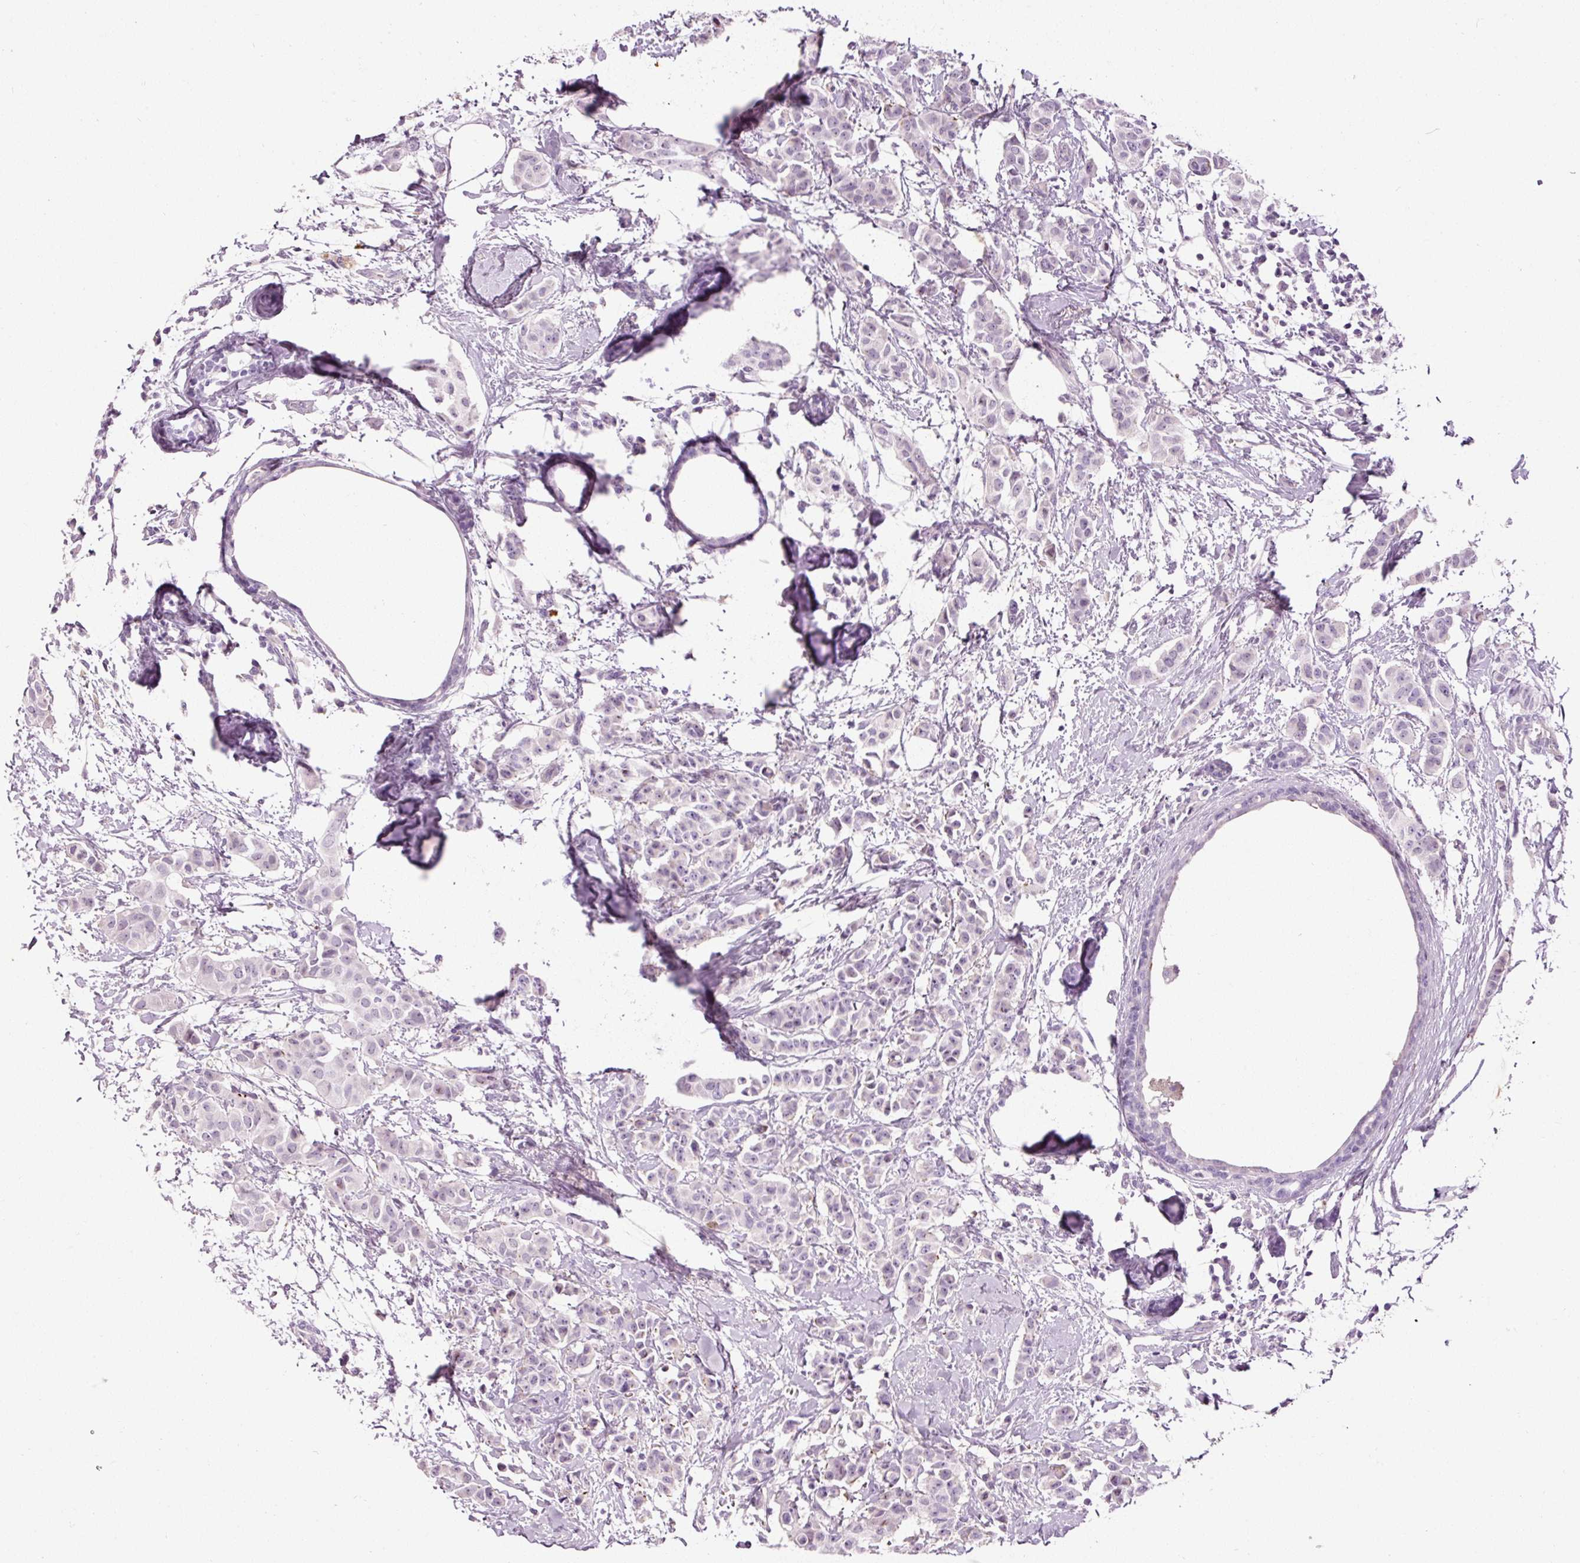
{"staining": {"intensity": "negative", "quantity": "none", "location": "none"}, "tissue": "breast cancer", "cell_type": "Tumor cells", "image_type": "cancer", "snomed": [{"axis": "morphology", "description": "Duct carcinoma"}, {"axis": "topography", "description": "Breast"}], "caption": "IHC histopathology image of neoplastic tissue: human breast cancer (infiltrating ductal carcinoma) stained with DAB reveals no significant protein staining in tumor cells.", "gene": "MUC5AC", "patient": {"sex": "female", "age": 40}}